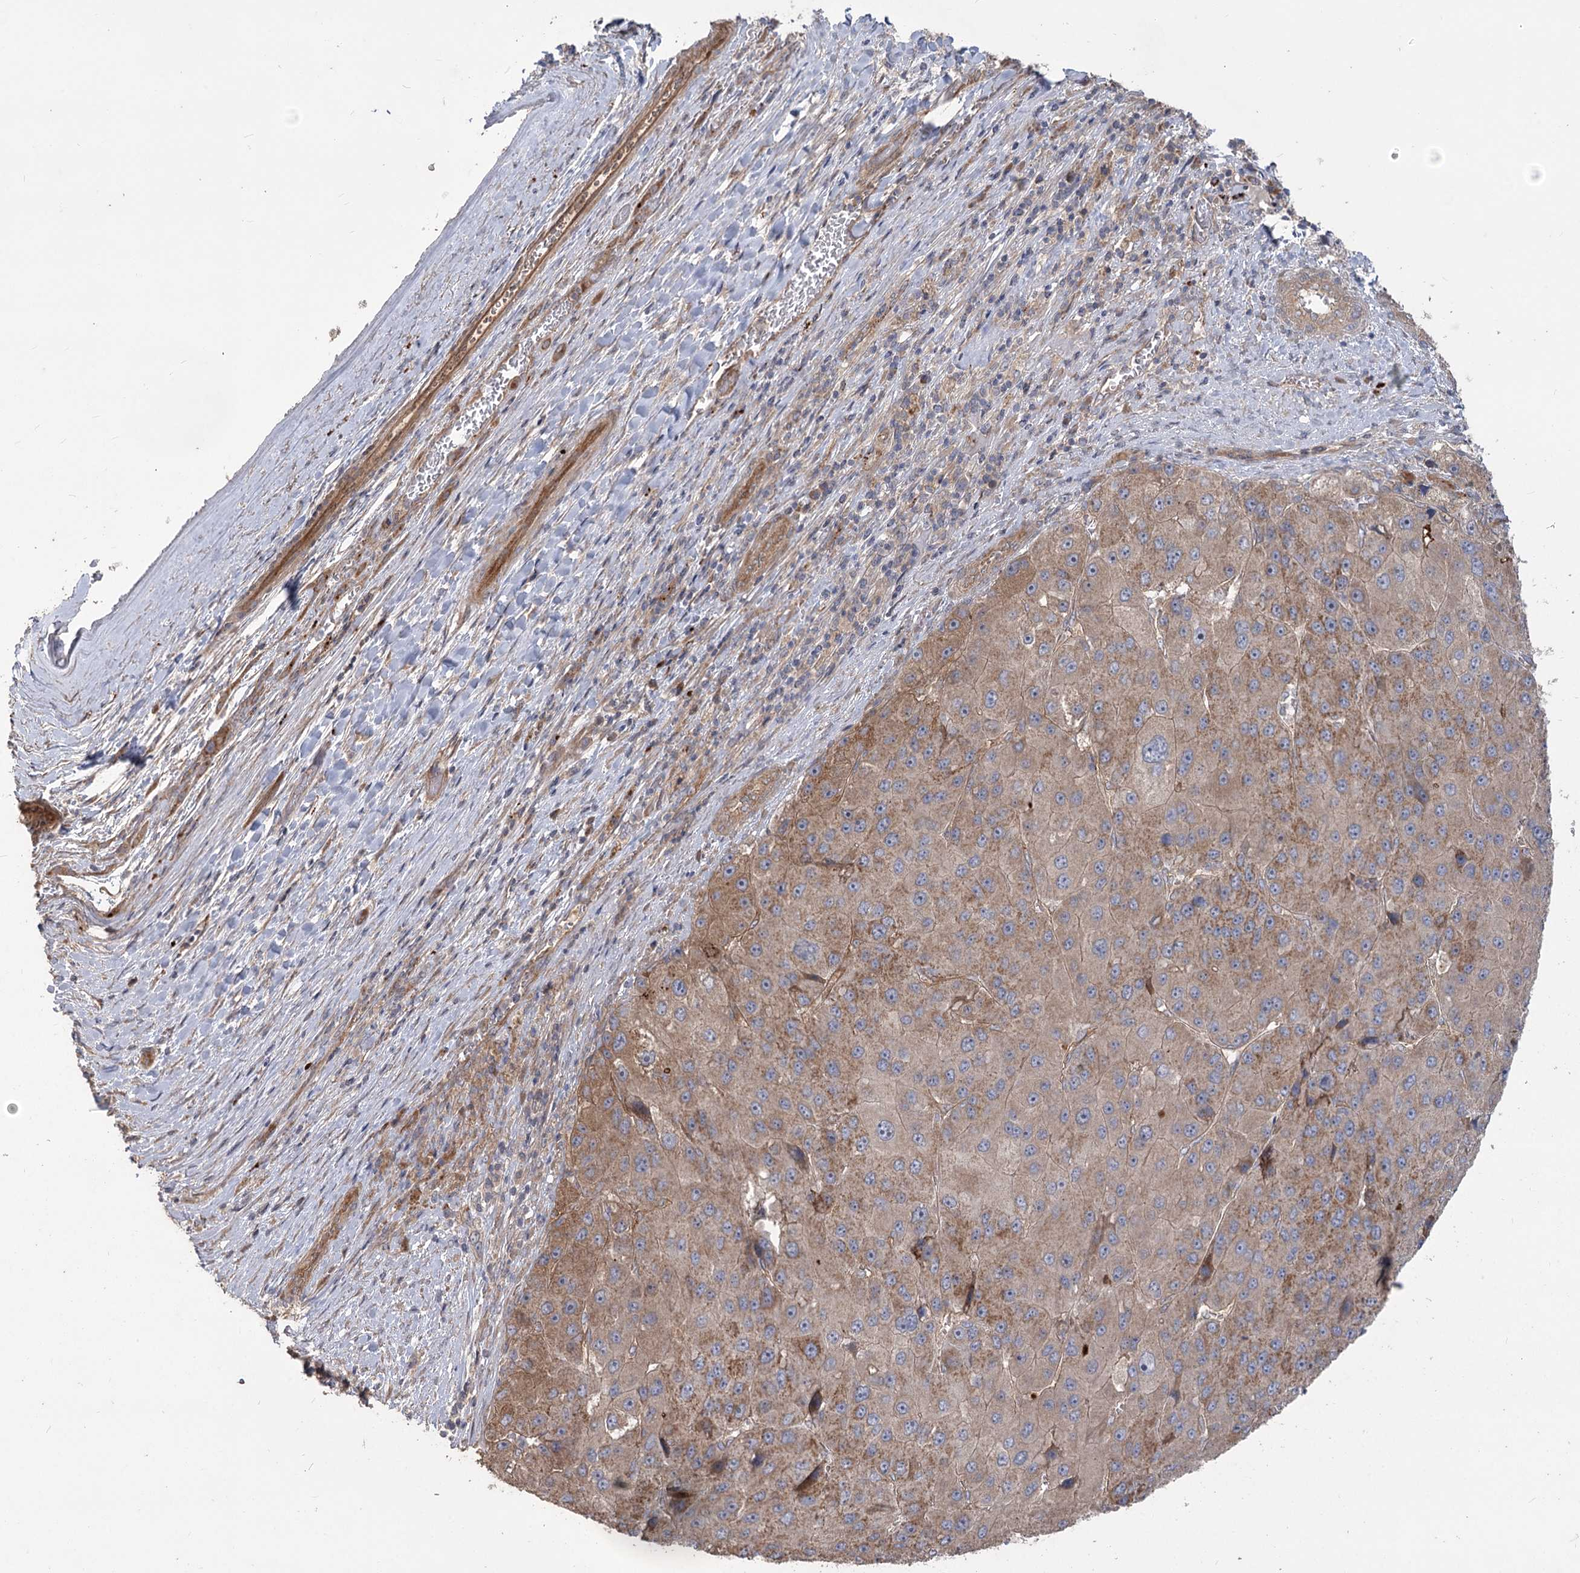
{"staining": {"intensity": "moderate", "quantity": "<25%", "location": "cytoplasmic/membranous"}, "tissue": "liver cancer", "cell_type": "Tumor cells", "image_type": "cancer", "snomed": [{"axis": "morphology", "description": "Carcinoma, Hepatocellular, NOS"}, {"axis": "topography", "description": "Liver"}], "caption": "Immunohistochemical staining of human liver cancer reveals low levels of moderate cytoplasmic/membranous protein staining in approximately <25% of tumor cells. (Brightfield microscopy of DAB IHC at high magnification).", "gene": "RIN2", "patient": {"sex": "female", "age": 73}}